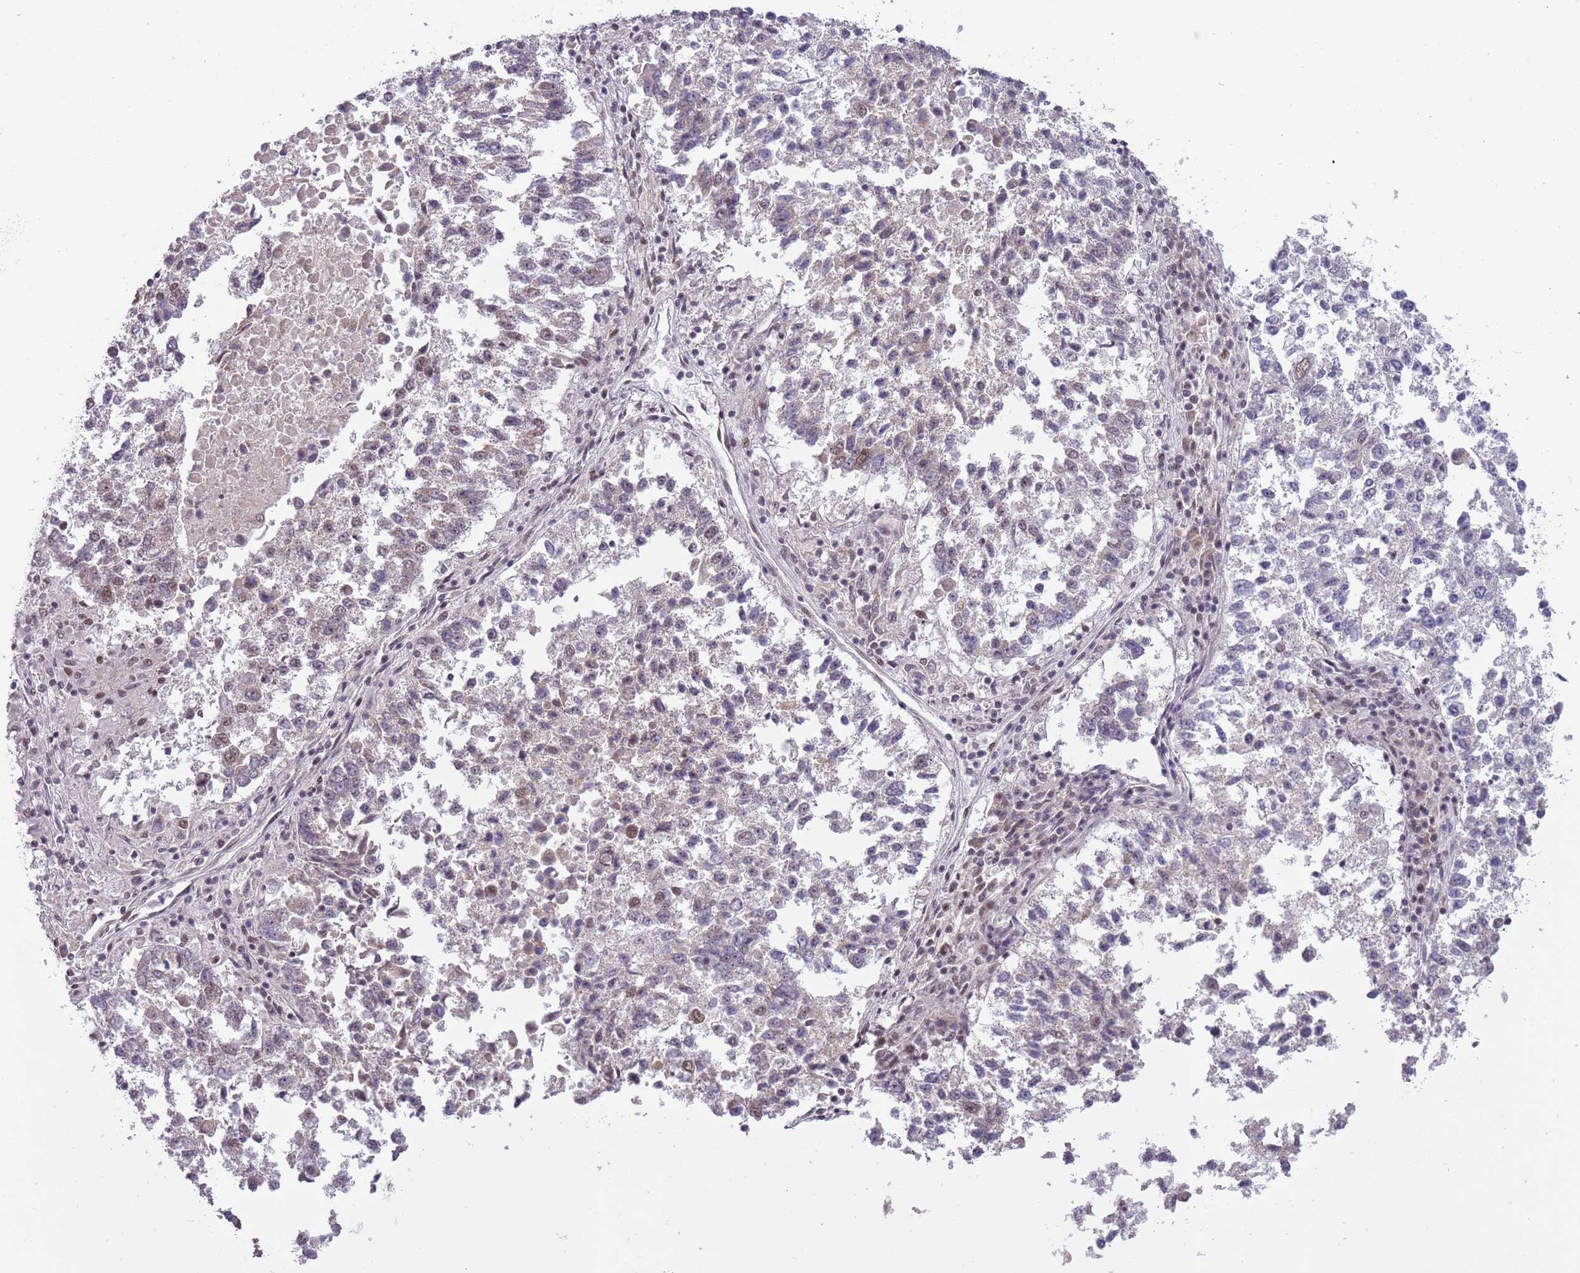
{"staining": {"intensity": "weak", "quantity": "<25%", "location": "nuclear"}, "tissue": "lung cancer", "cell_type": "Tumor cells", "image_type": "cancer", "snomed": [{"axis": "morphology", "description": "Squamous cell carcinoma, NOS"}, {"axis": "topography", "description": "Lung"}], "caption": "The image exhibits no significant expression in tumor cells of lung cancer (squamous cell carcinoma).", "gene": "FAM120AOS", "patient": {"sex": "male", "age": 73}}